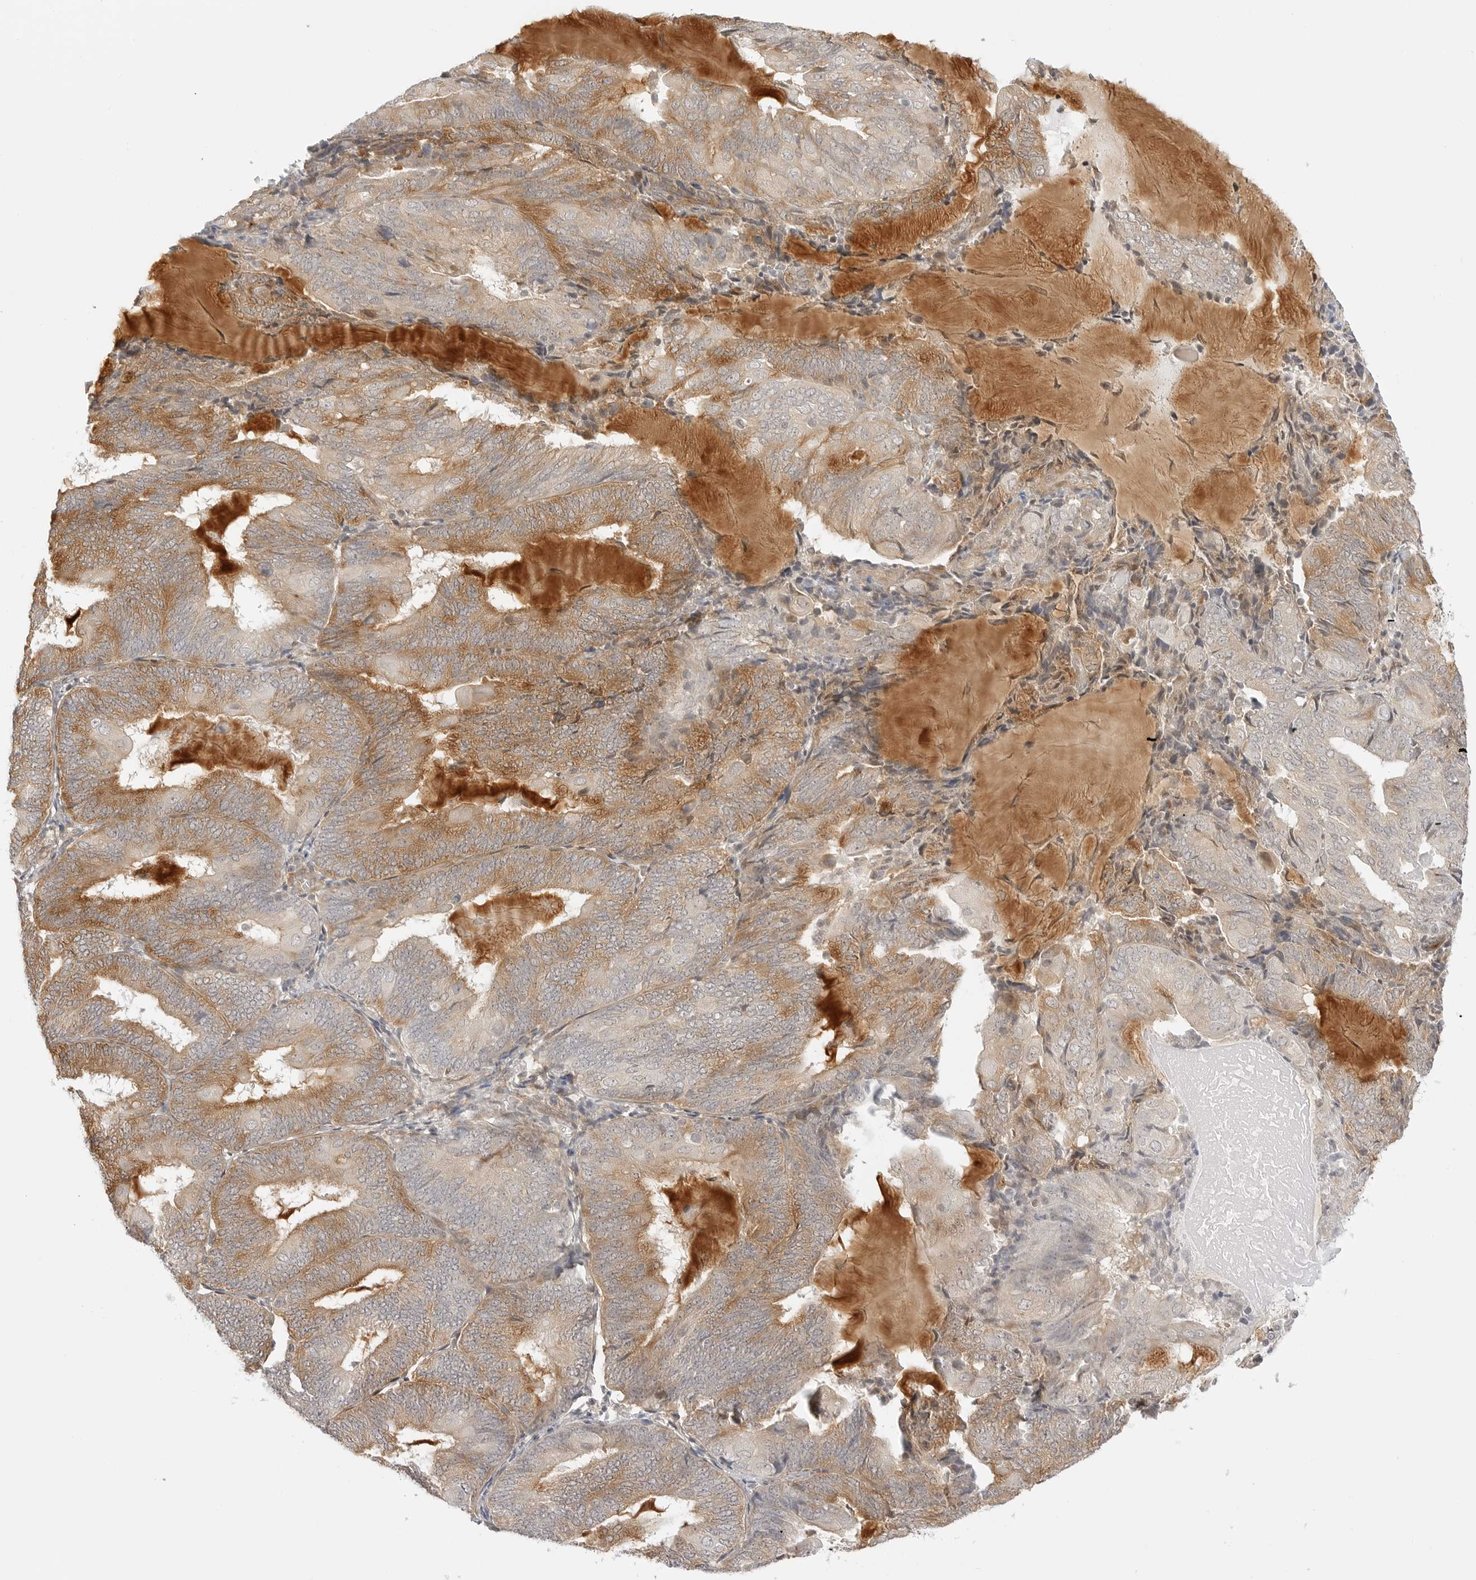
{"staining": {"intensity": "moderate", "quantity": "25%-75%", "location": "cytoplasmic/membranous"}, "tissue": "endometrial cancer", "cell_type": "Tumor cells", "image_type": "cancer", "snomed": [{"axis": "morphology", "description": "Adenocarcinoma, NOS"}, {"axis": "topography", "description": "Endometrium"}], "caption": "Immunohistochemistry (DAB (3,3'-diaminobenzidine)) staining of endometrial cancer shows moderate cytoplasmic/membranous protein positivity in approximately 25%-75% of tumor cells.", "gene": "TCP1", "patient": {"sex": "female", "age": 81}}